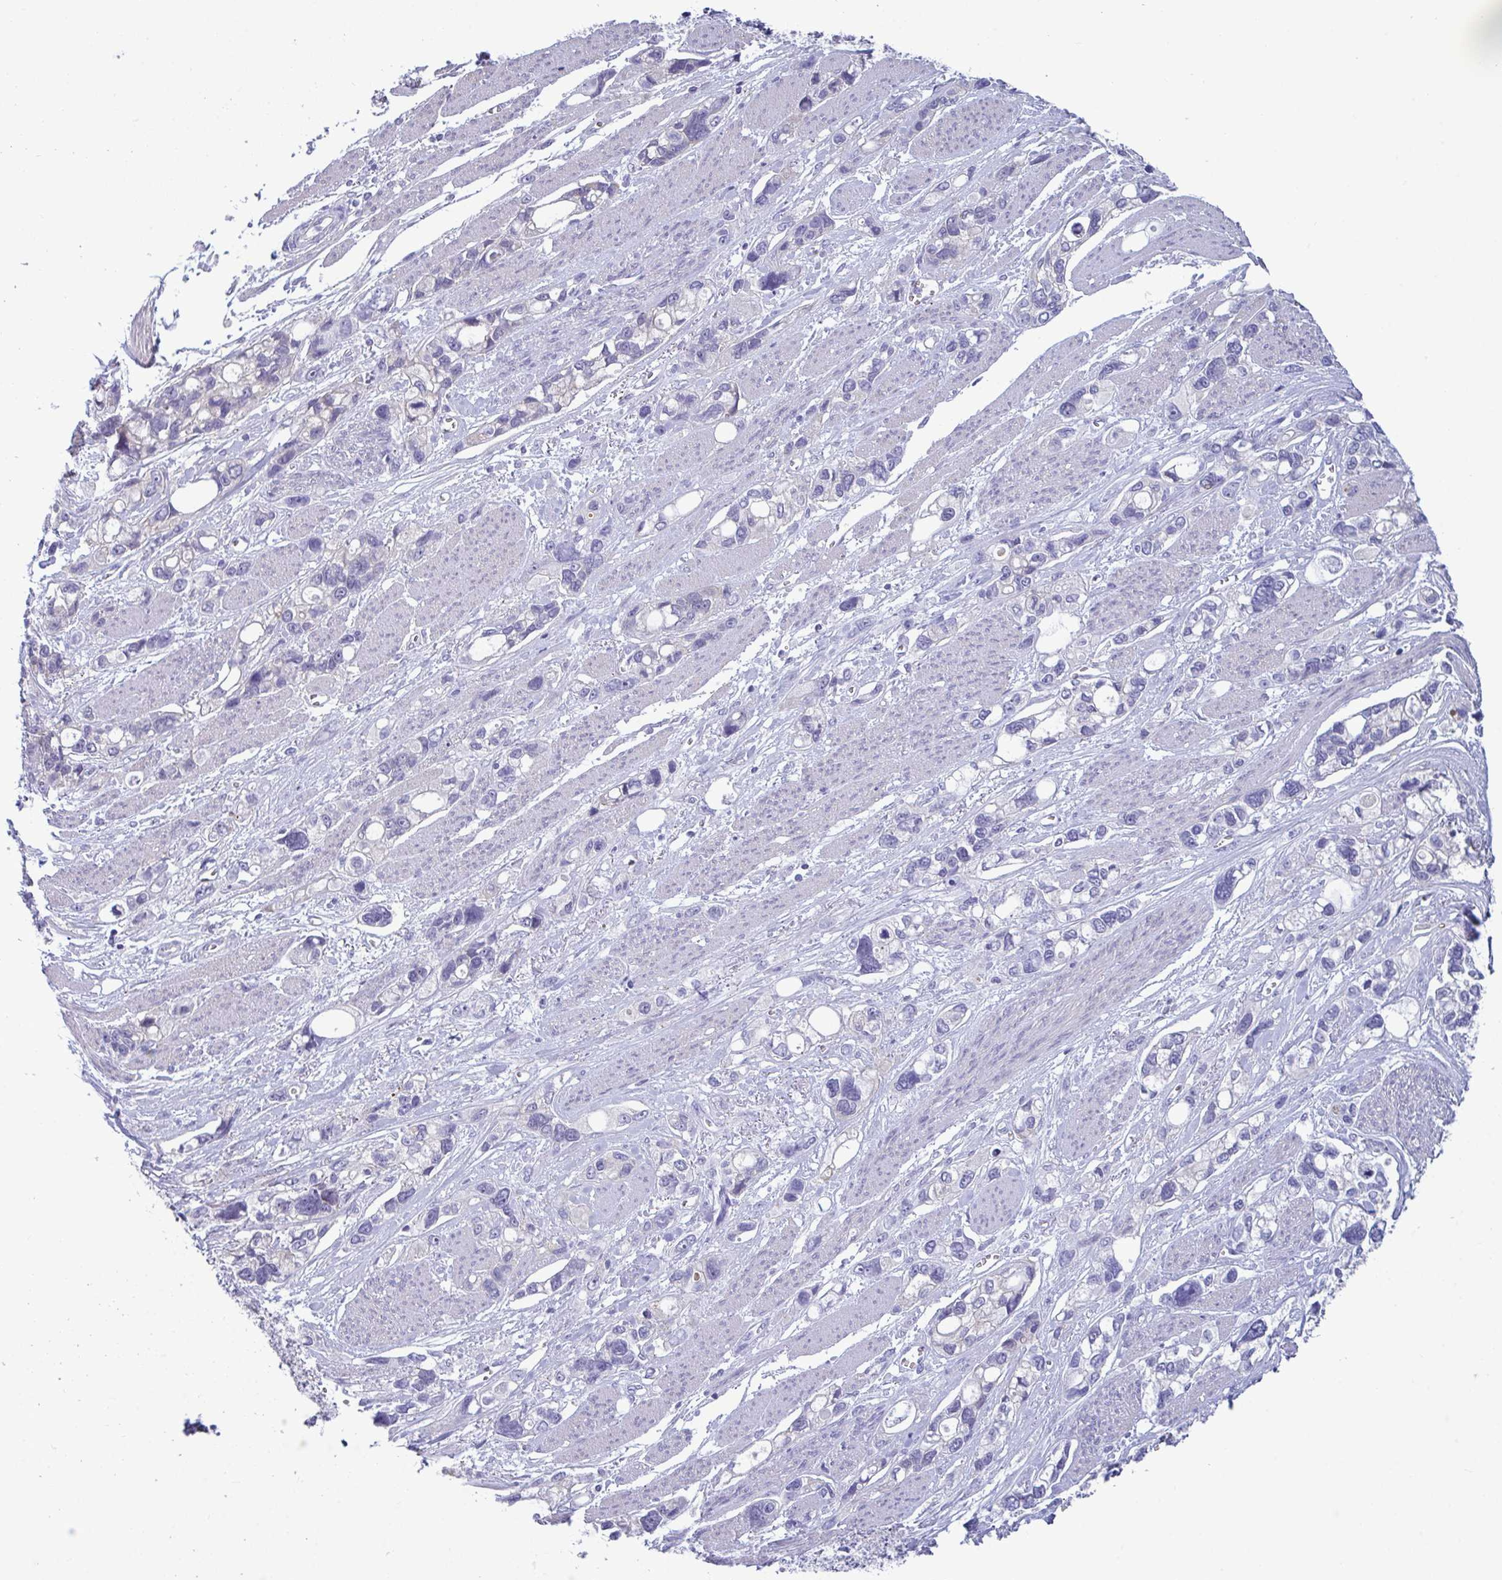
{"staining": {"intensity": "negative", "quantity": "none", "location": "none"}, "tissue": "stomach cancer", "cell_type": "Tumor cells", "image_type": "cancer", "snomed": [{"axis": "morphology", "description": "Adenocarcinoma, NOS"}, {"axis": "topography", "description": "Stomach, upper"}], "caption": "The photomicrograph displays no significant positivity in tumor cells of stomach adenocarcinoma.", "gene": "MS4A14", "patient": {"sex": "female", "age": 81}}